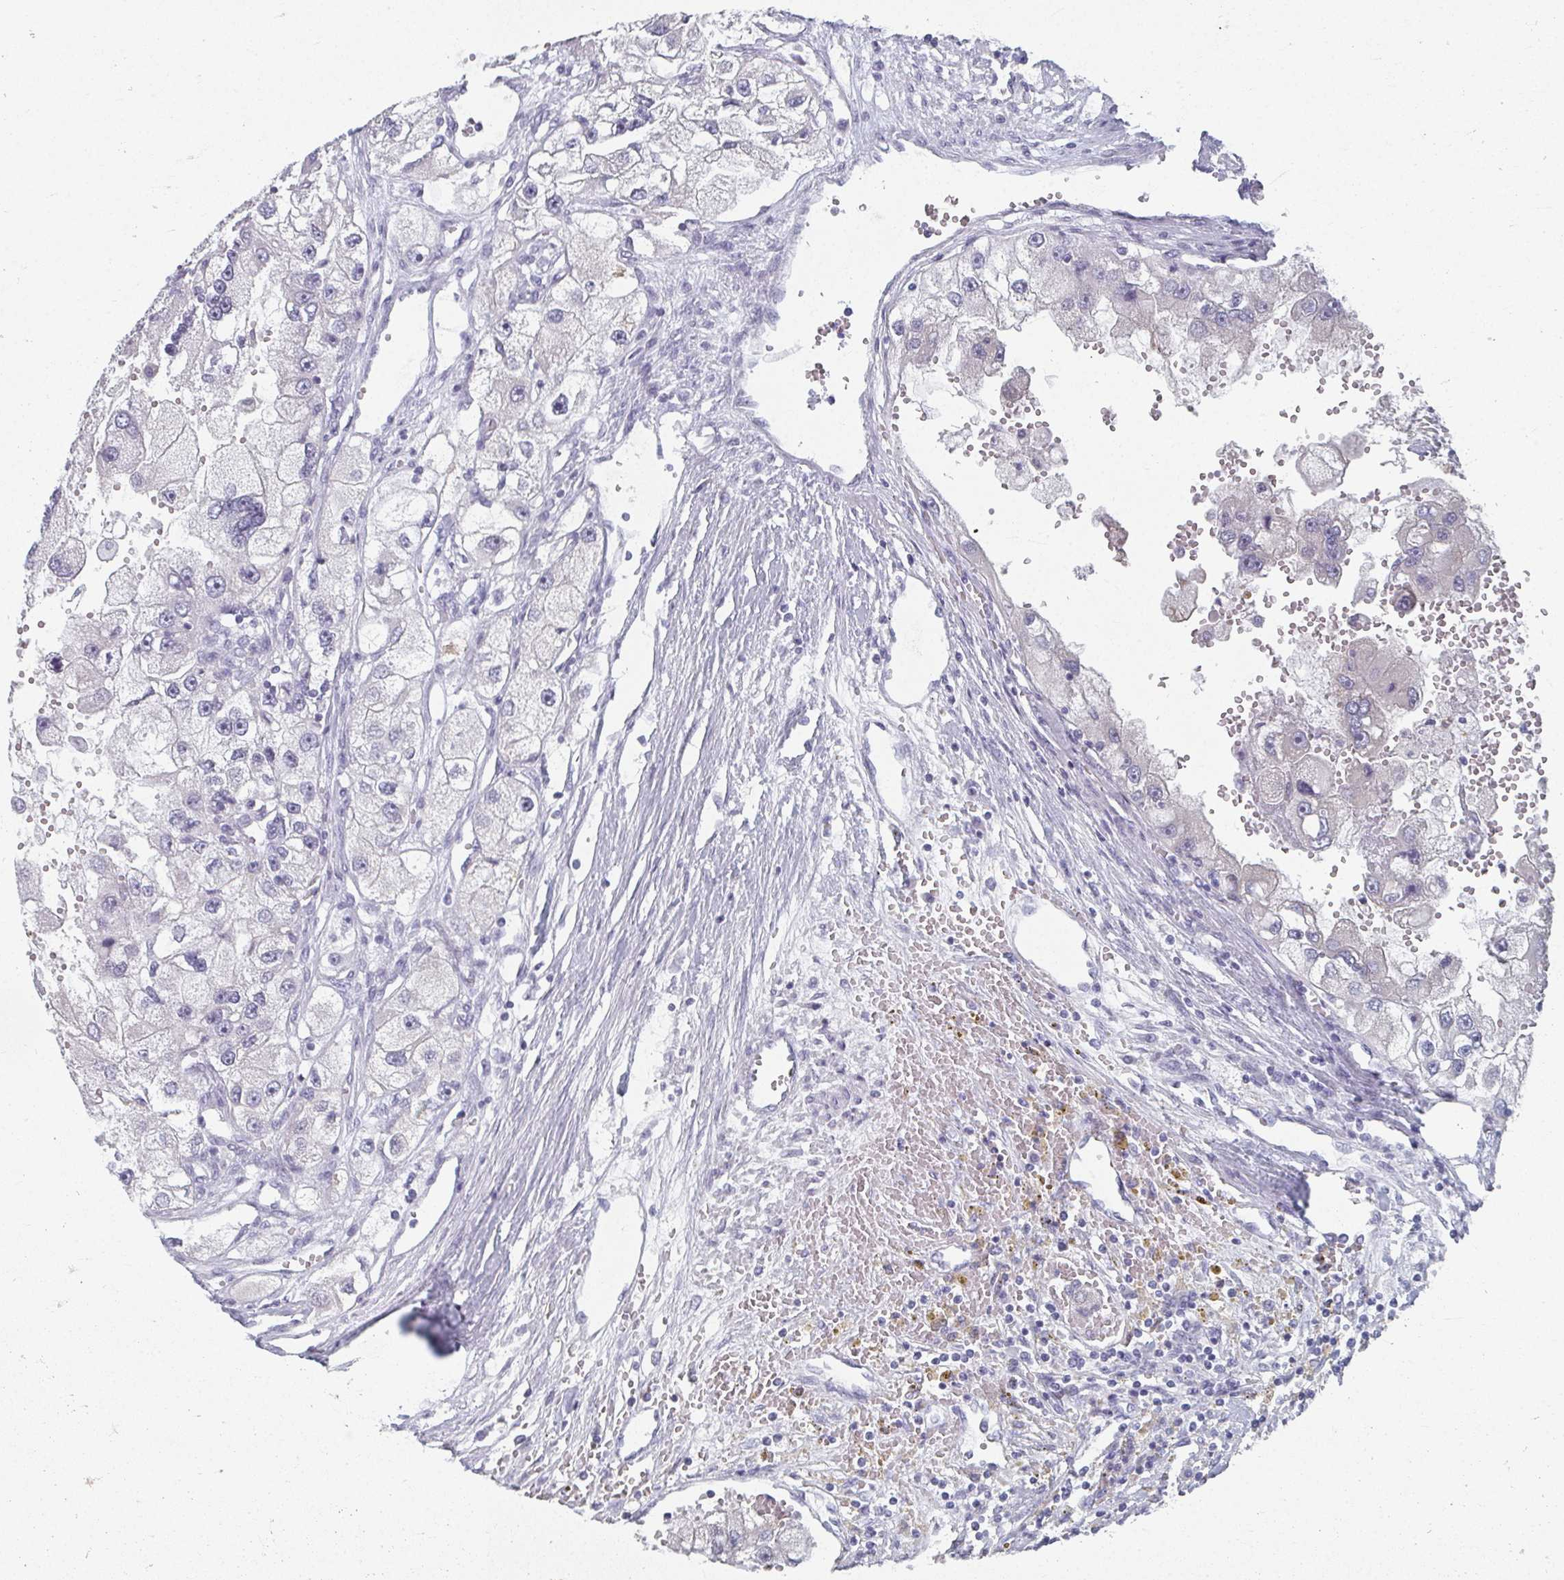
{"staining": {"intensity": "negative", "quantity": "none", "location": "none"}, "tissue": "renal cancer", "cell_type": "Tumor cells", "image_type": "cancer", "snomed": [{"axis": "morphology", "description": "Adenocarcinoma, NOS"}, {"axis": "topography", "description": "Kidney"}], "caption": "High power microscopy photomicrograph of an immunohistochemistry (IHC) micrograph of adenocarcinoma (renal), revealing no significant staining in tumor cells.", "gene": "CAMKV", "patient": {"sex": "male", "age": 63}}